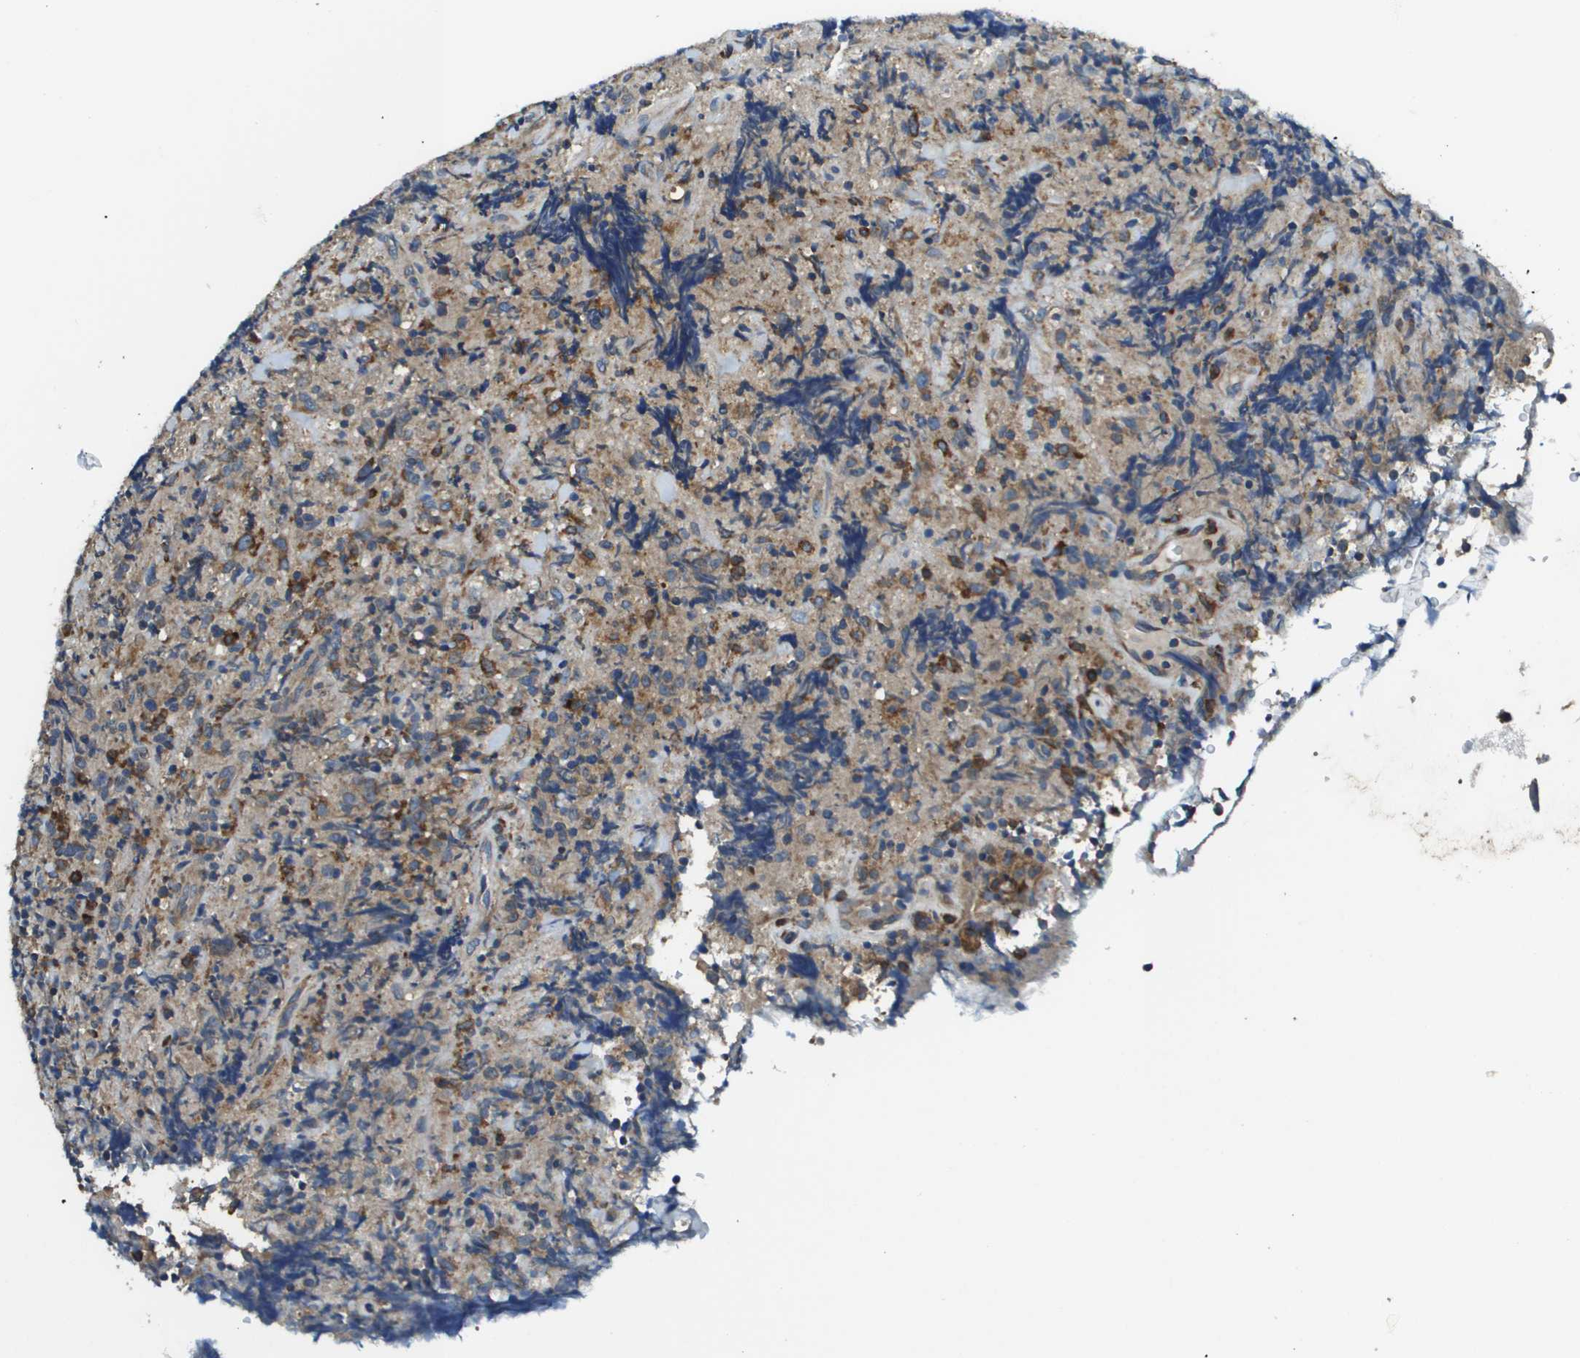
{"staining": {"intensity": "moderate", "quantity": "<25%", "location": "cytoplasmic/membranous"}, "tissue": "lymphoma", "cell_type": "Tumor cells", "image_type": "cancer", "snomed": [{"axis": "morphology", "description": "Malignant lymphoma, non-Hodgkin's type, High grade"}, {"axis": "topography", "description": "Tonsil"}], "caption": "Moderate cytoplasmic/membranous expression for a protein is seen in about <25% of tumor cells of malignant lymphoma, non-Hodgkin's type (high-grade) using IHC.", "gene": "CNPY3", "patient": {"sex": "female", "age": 36}}